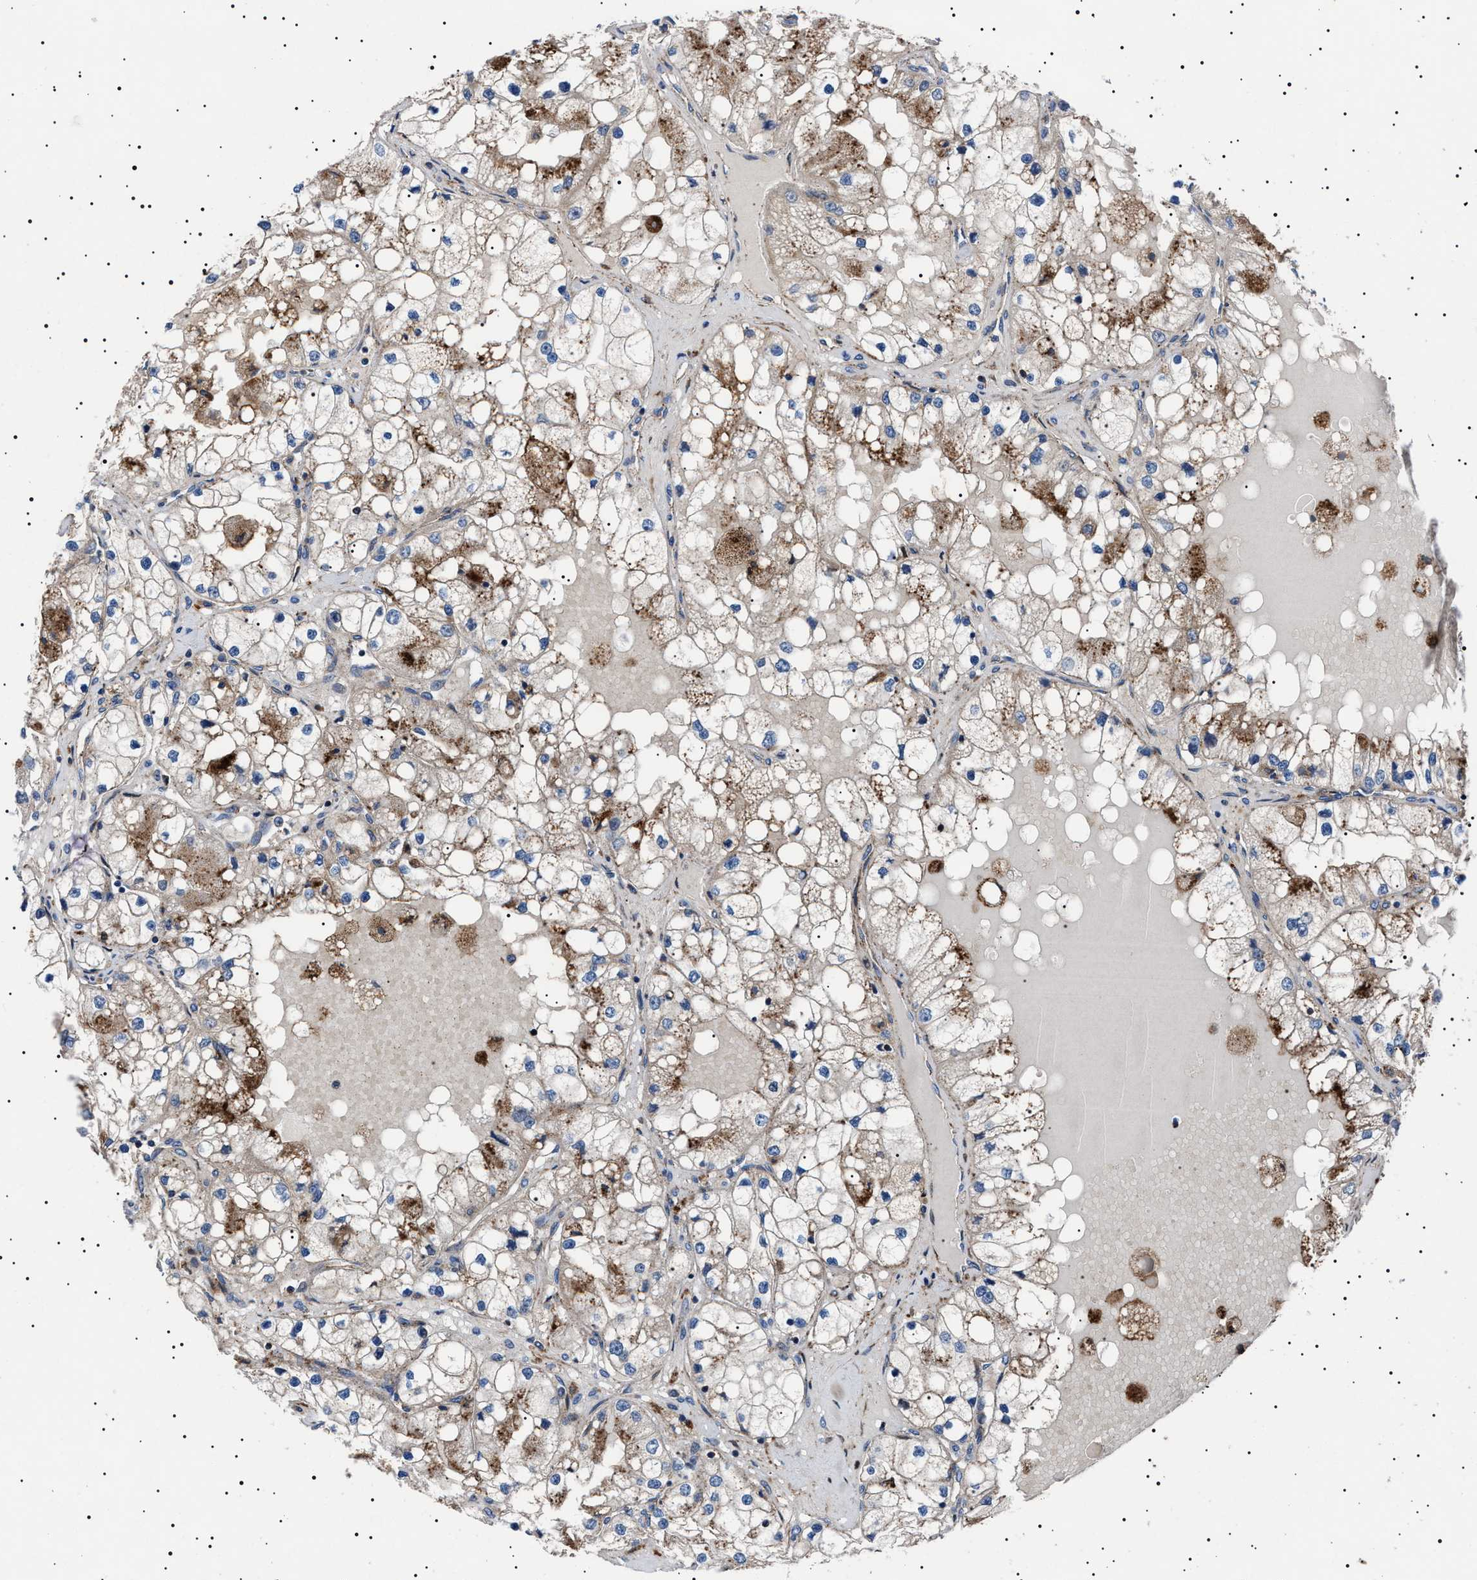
{"staining": {"intensity": "moderate", "quantity": "25%-75%", "location": "cytoplasmic/membranous"}, "tissue": "renal cancer", "cell_type": "Tumor cells", "image_type": "cancer", "snomed": [{"axis": "morphology", "description": "Adenocarcinoma, NOS"}, {"axis": "topography", "description": "Kidney"}], "caption": "Immunohistochemistry (IHC) histopathology image of neoplastic tissue: adenocarcinoma (renal) stained using IHC exhibits medium levels of moderate protein expression localized specifically in the cytoplasmic/membranous of tumor cells, appearing as a cytoplasmic/membranous brown color.", "gene": "NEU1", "patient": {"sex": "male", "age": 68}}